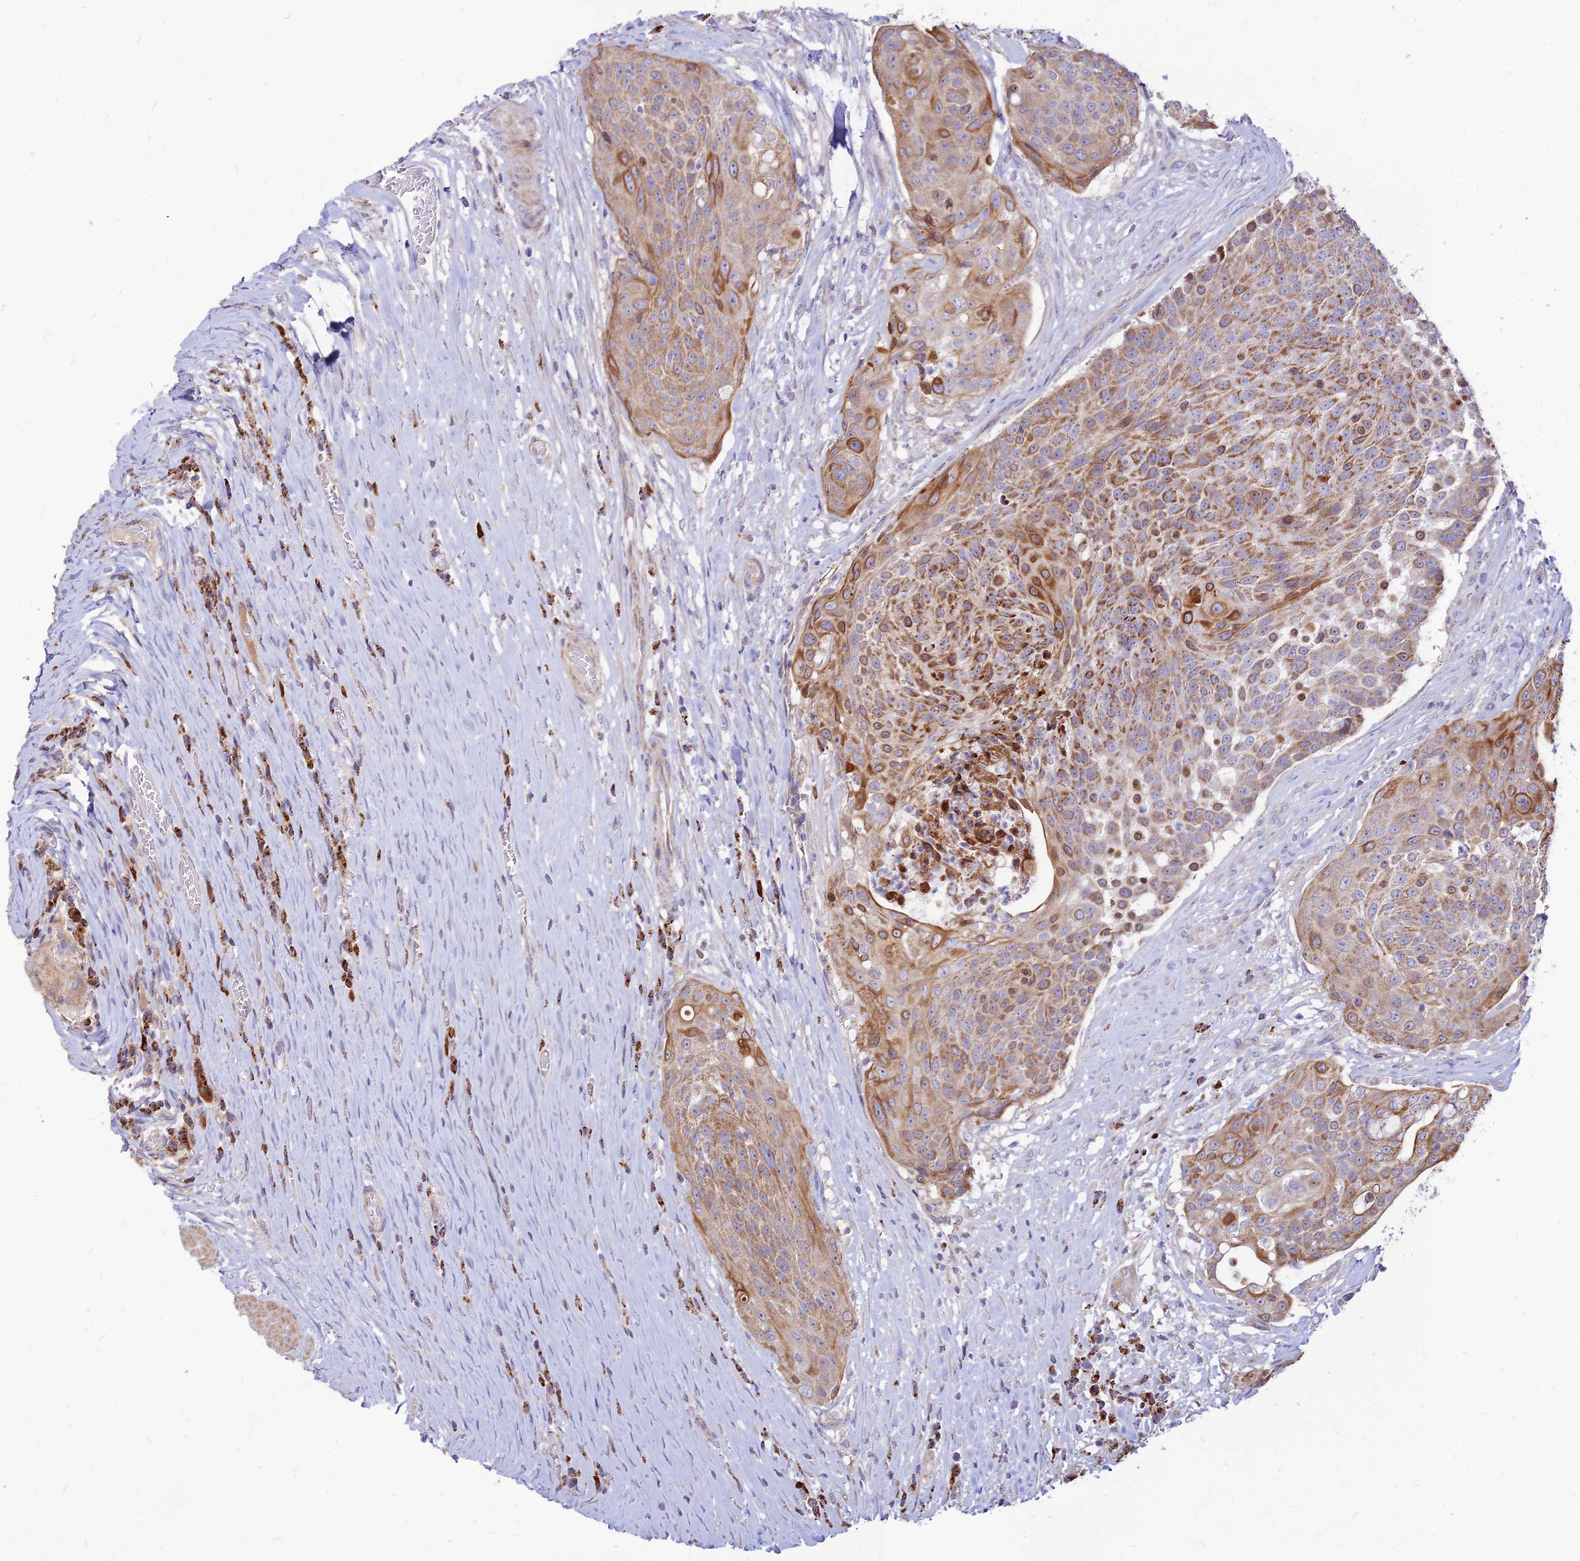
{"staining": {"intensity": "moderate", "quantity": "25%-75%", "location": "cytoplasmic/membranous"}, "tissue": "urothelial cancer", "cell_type": "Tumor cells", "image_type": "cancer", "snomed": [{"axis": "morphology", "description": "Urothelial carcinoma, High grade"}, {"axis": "topography", "description": "Urinary bladder"}], "caption": "Immunohistochemical staining of human urothelial cancer shows moderate cytoplasmic/membranous protein positivity in about 25%-75% of tumor cells. Using DAB (brown) and hematoxylin (blue) stains, captured at high magnification using brightfield microscopy.", "gene": "ECI1", "patient": {"sex": "female", "age": 63}}